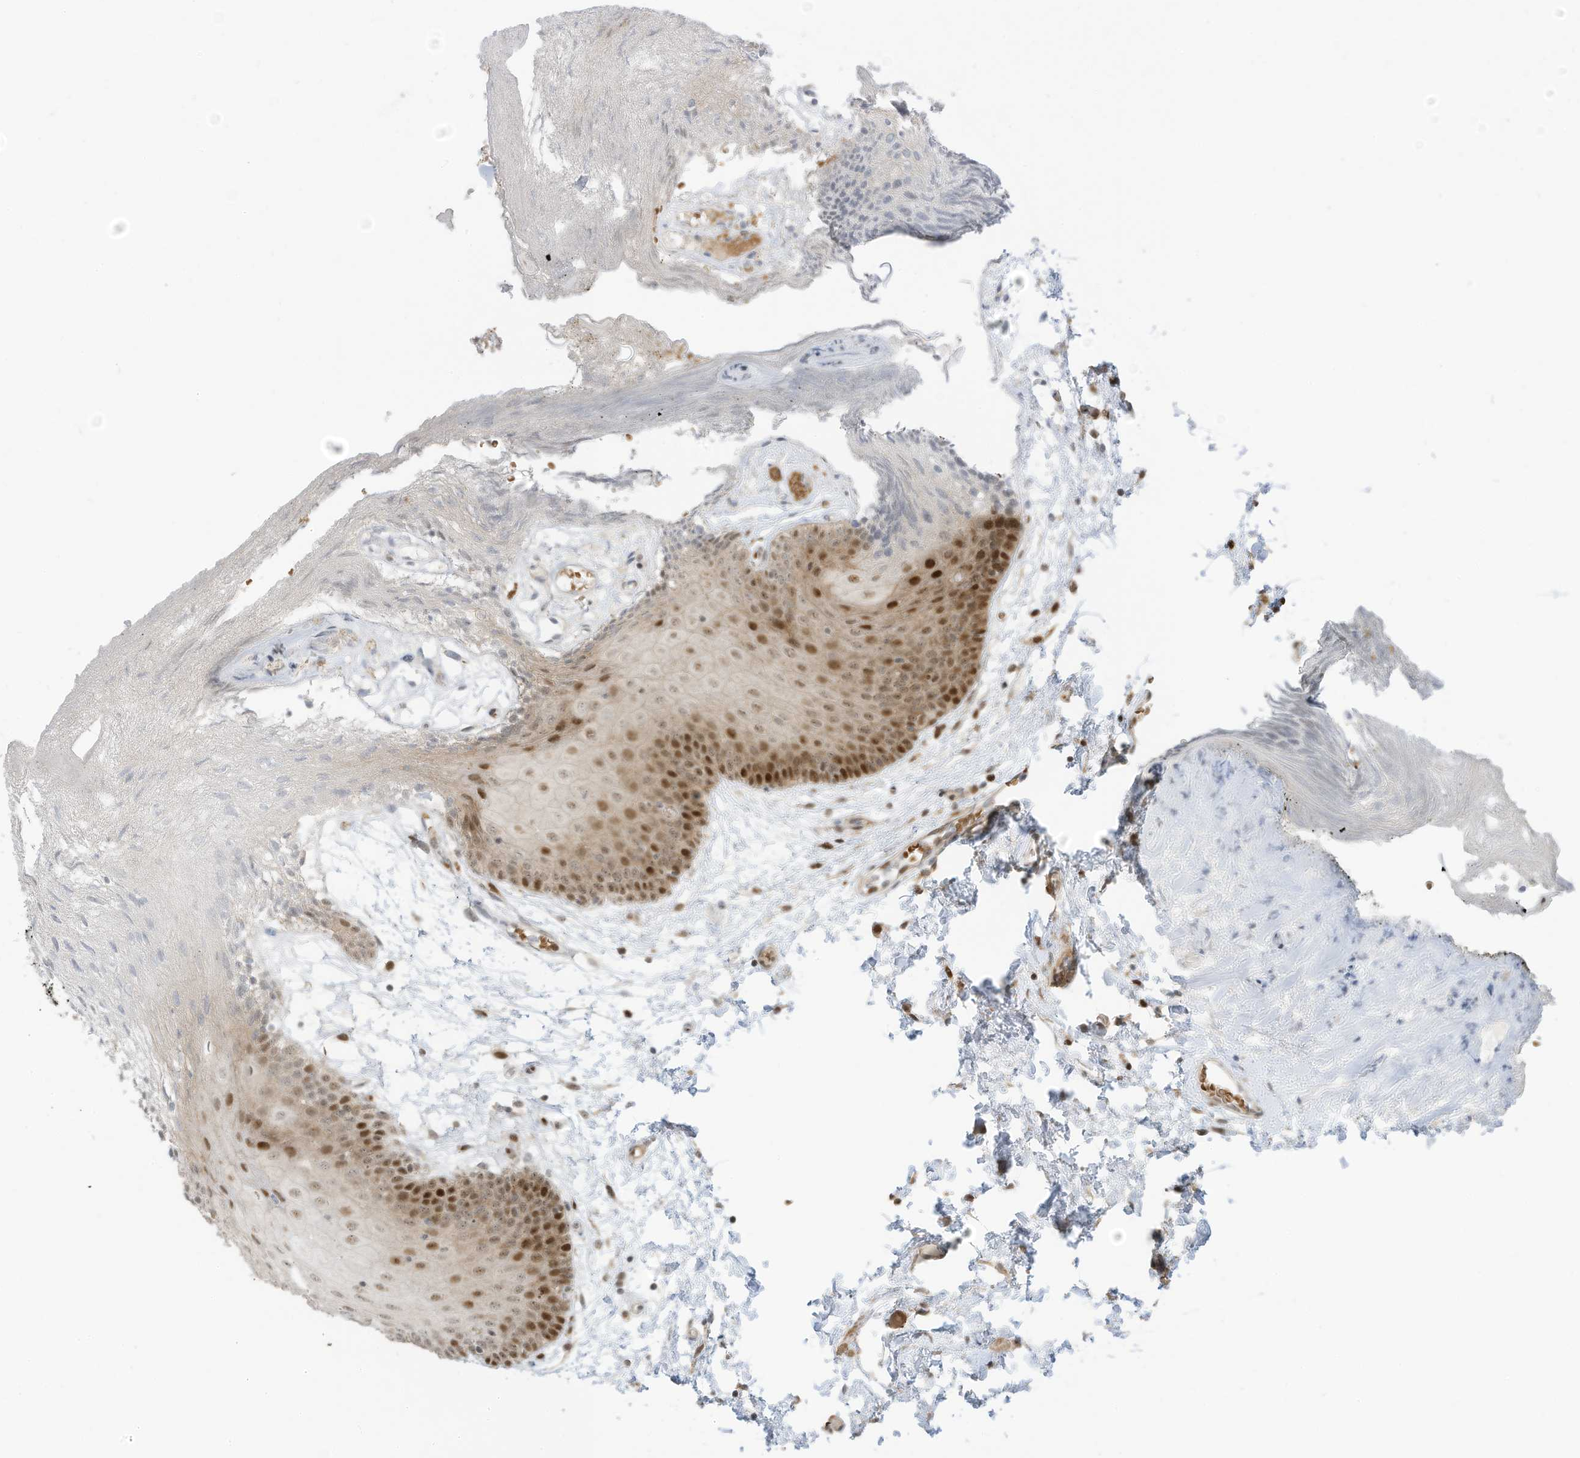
{"staining": {"intensity": "strong", "quantity": "25%-75%", "location": "nuclear"}, "tissue": "oral mucosa", "cell_type": "Squamous epithelial cells", "image_type": "normal", "snomed": [{"axis": "morphology", "description": "Normal tissue, NOS"}, {"axis": "topography", "description": "Skeletal muscle"}, {"axis": "topography", "description": "Oral tissue"}, {"axis": "topography", "description": "Salivary gland"}, {"axis": "topography", "description": "Peripheral nerve tissue"}], "caption": "Immunohistochemistry (IHC) image of unremarkable oral mucosa stained for a protein (brown), which exhibits high levels of strong nuclear staining in about 25%-75% of squamous epithelial cells.", "gene": "ZCWPW2", "patient": {"sex": "male", "age": 54}}